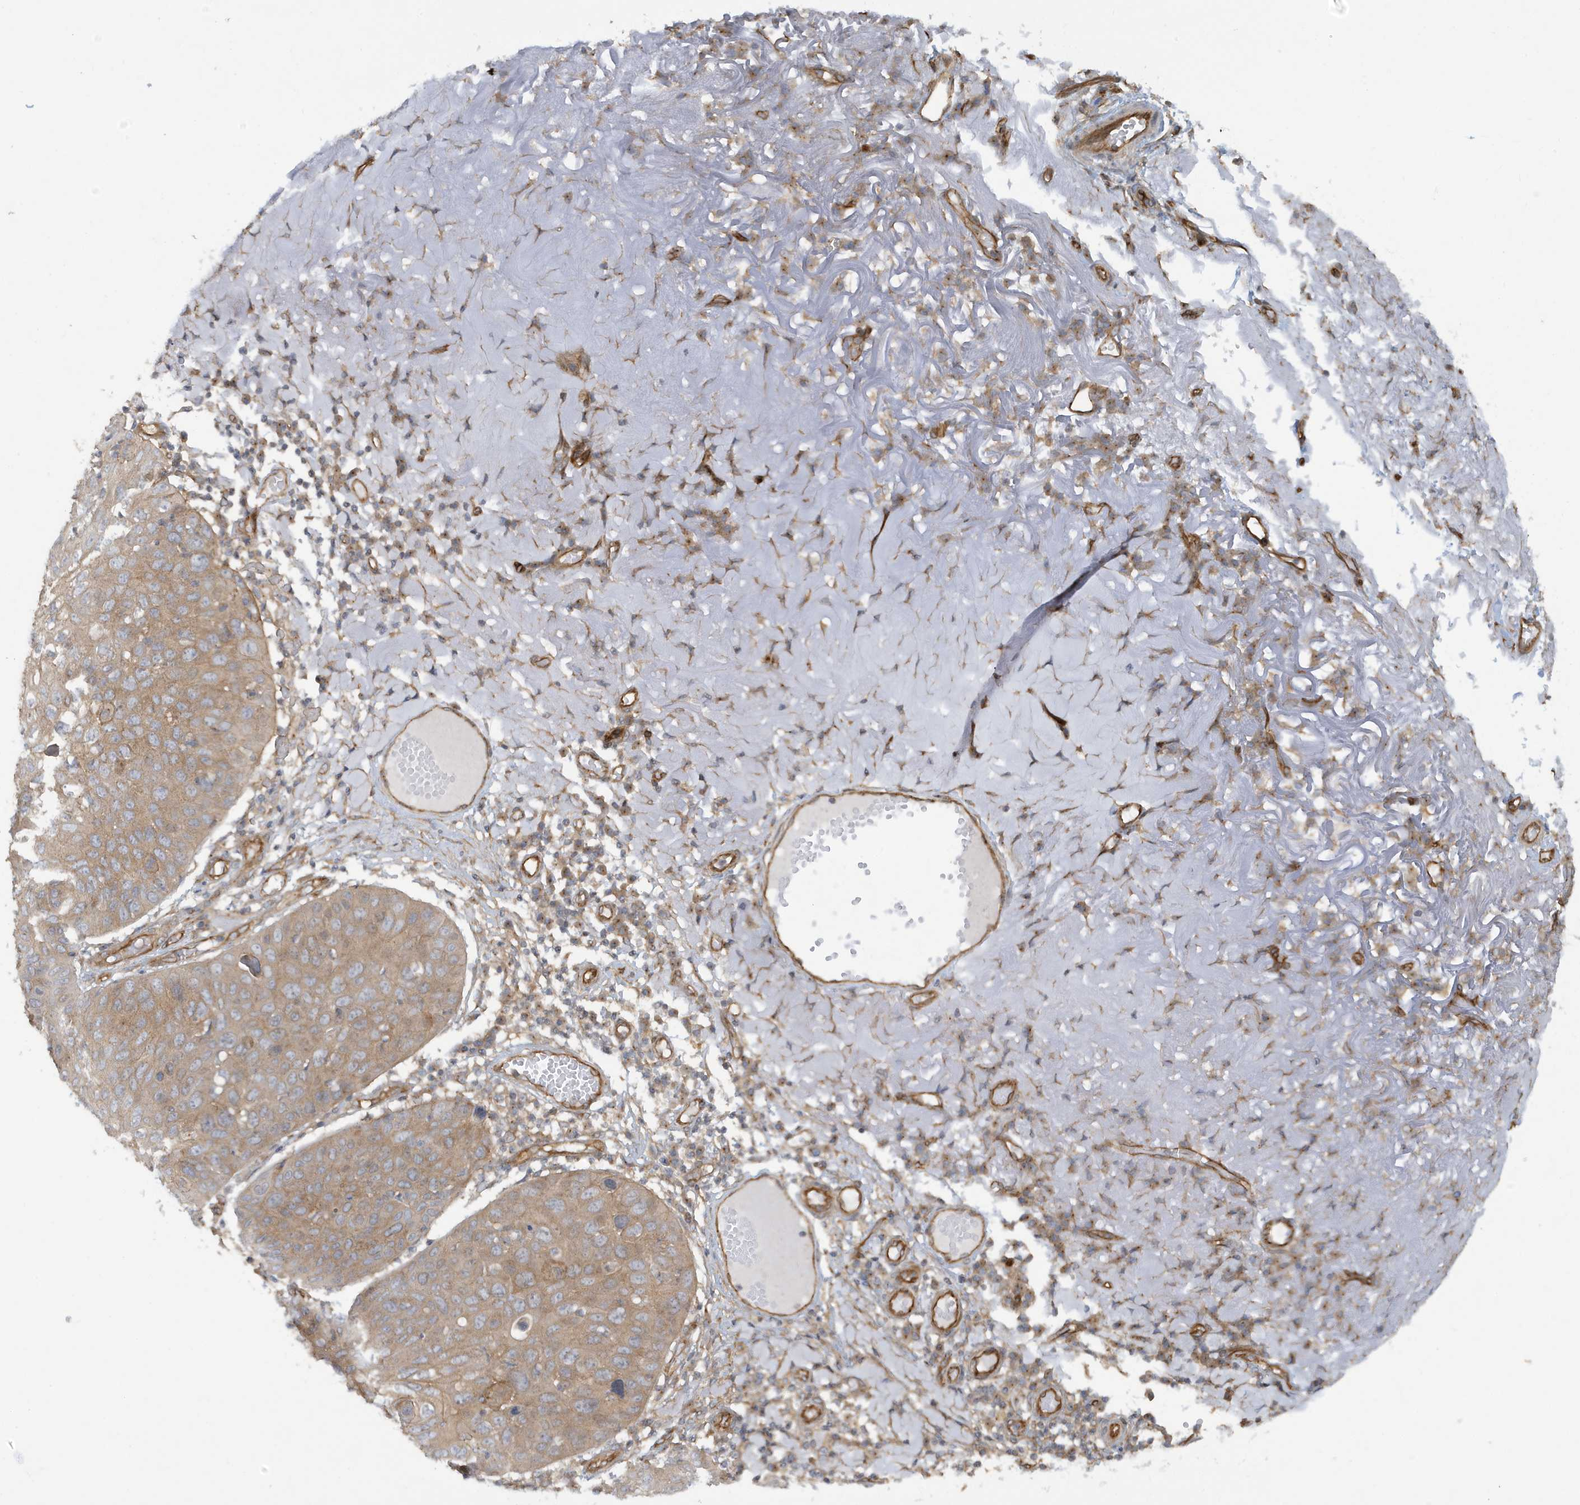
{"staining": {"intensity": "moderate", "quantity": ">75%", "location": "cytoplasmic/membranous"}, "tissue": "skin cancer", "cell_type": "Tumor cells", "image_type": "cancer", "snomed": [{"axis": "morphology", "description": "Squamous cell carcinoma, NOS"}, {"axis": "topography", "description": "Skin"}], "caption": "Tumor cells exhibit medium levels of moderate cytoplasmic/membranous expression in about >75% of cells in skin squamous cell carcinoma.", "gene": "ATP23", "patient": {"sex": "female", "age": 90}}